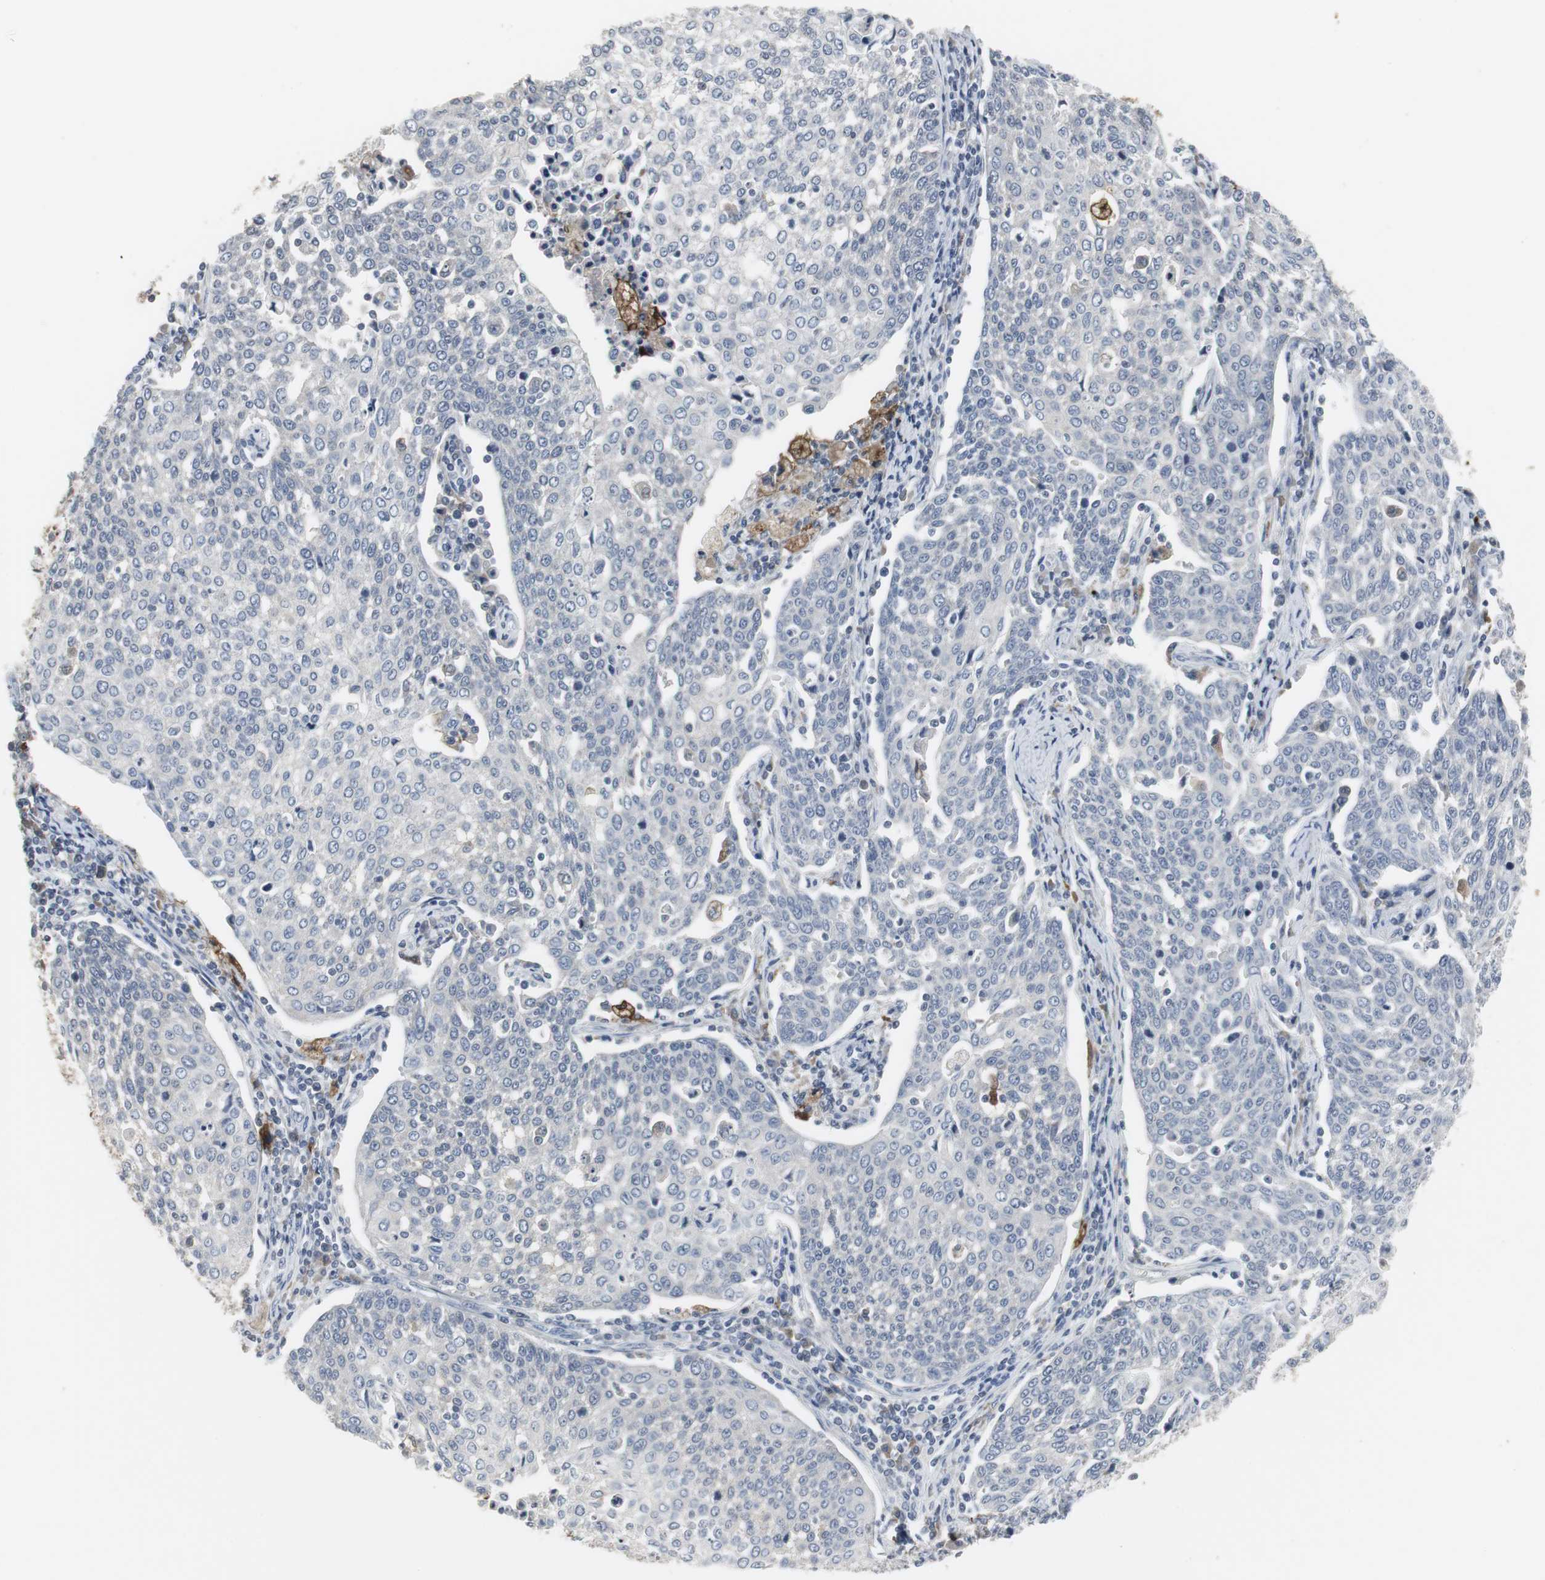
{"staining": {"intensity": "negative", "quantity": "none", "location": "none"}, "tissue": "cervical cancer", "cell_type": "Tumor cells", "image_type": "cancer", "snomed": [{"axis": "morphology", "description": "Squamous cell carcinoma, NOS"}, {"axis": "topography", "description": "Cervix"}], "caption": "Immunohistochemistry (IHC) micrograph of neoplastic tissue: human cervical cancer (squamous cell carcinoma) stained with DAB (3,3'-diaminobenzidine) reveals no significant protein staining in tumor cells. The staining was performed using DAB to visualize the protein expression in brown, while the nuclei were stained in blue with hematoxylin (Magnification: 20x).", "gene": "PI15", "patient": {"sex": "female", "age": 34}}